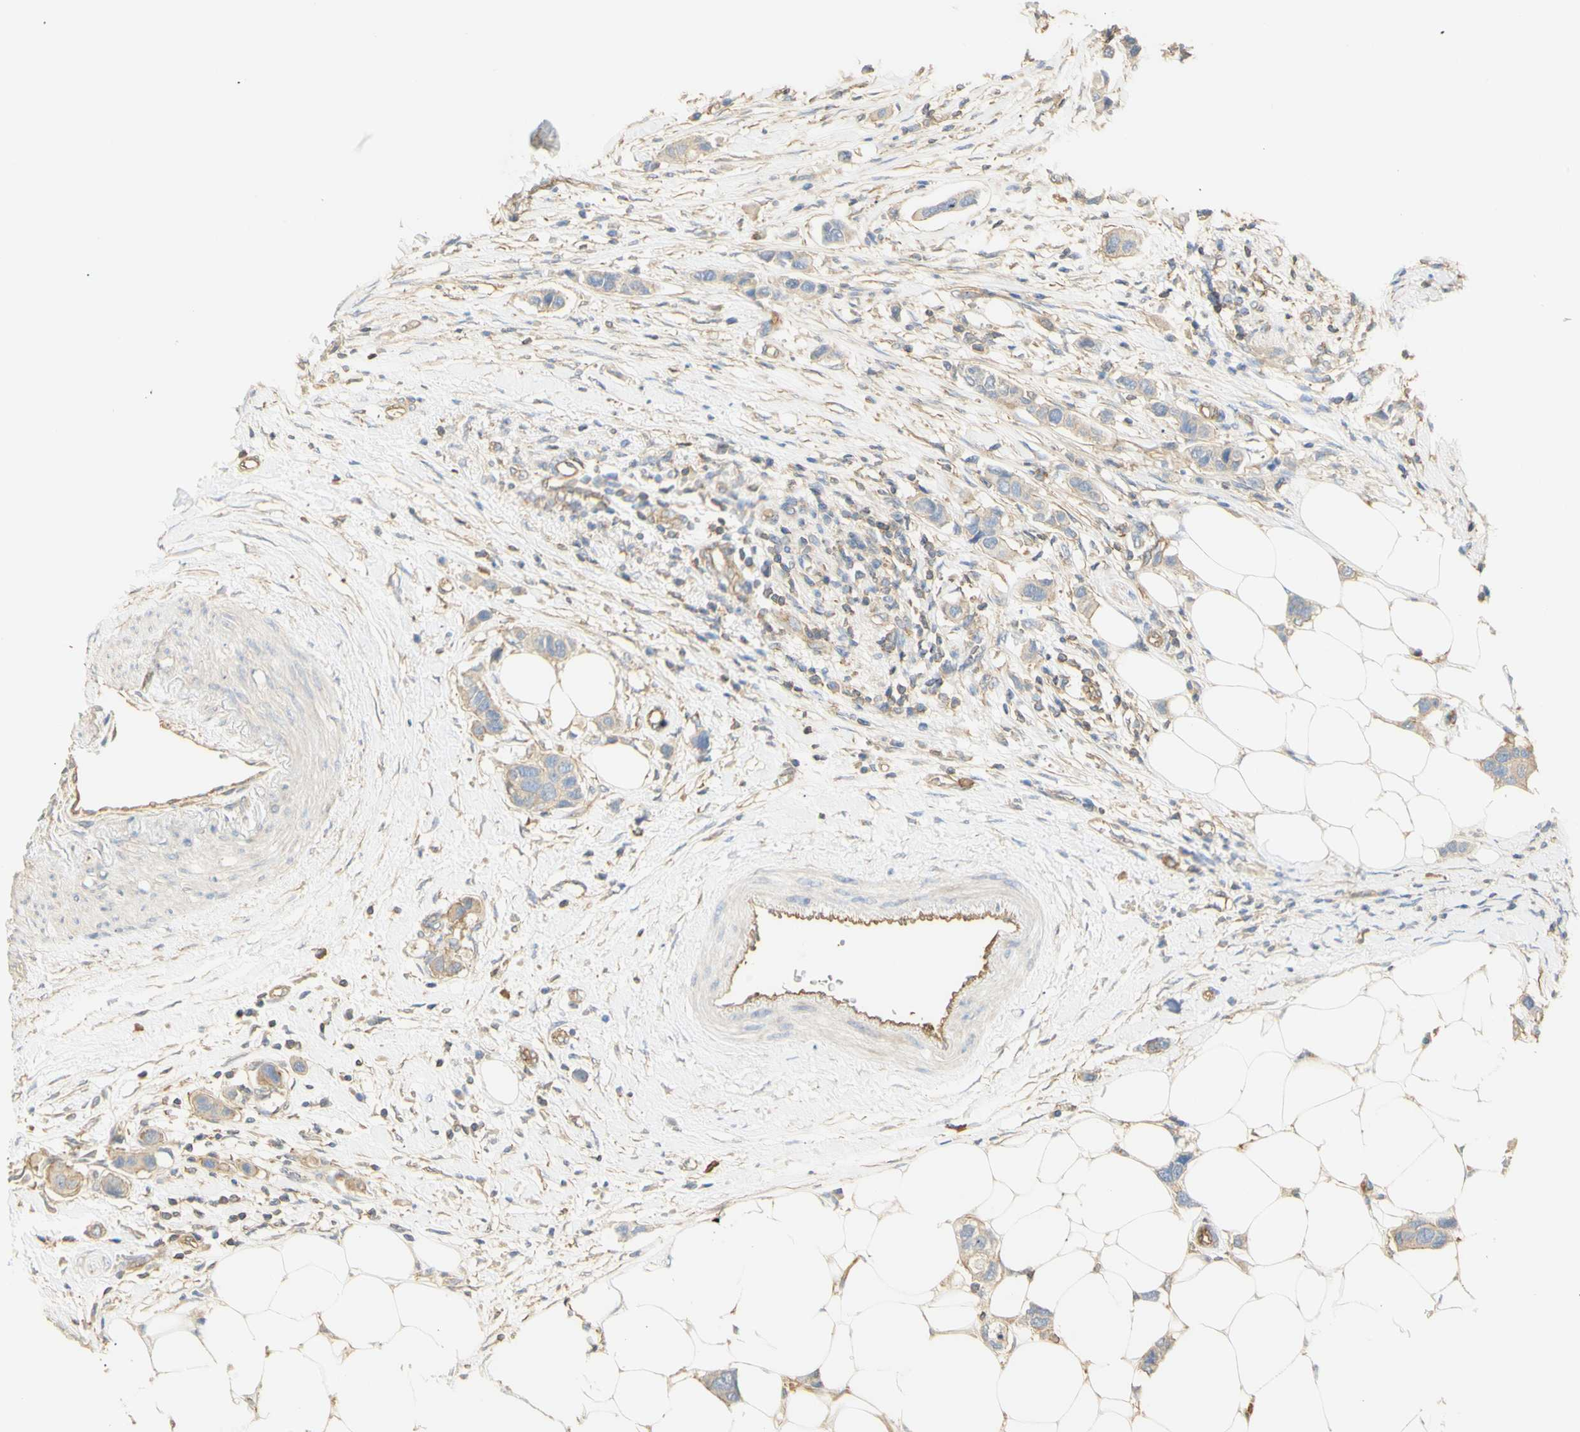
{"staining": {"intensity": "weak", "quantity": "<25%", "location": "cytoplasmic/membranous"}, "tissue": "breast cancer", "cell_type": "Tumor cells", "image_type": "cancer", "snomed": [{"axis": "morphology", "description": "Normal tissue, NOS"}, {"axis": "morphology", "description": "Duct carcinoma"}, {"axis": "topography", "description": "Breast"}], "caption": "High power microscopy image of an IHC histopathology image of breast cancer, revealing no significant expression in tumor cells.", "gene": "KCNE4", "patient": {"sex": "female", "age": 50}}